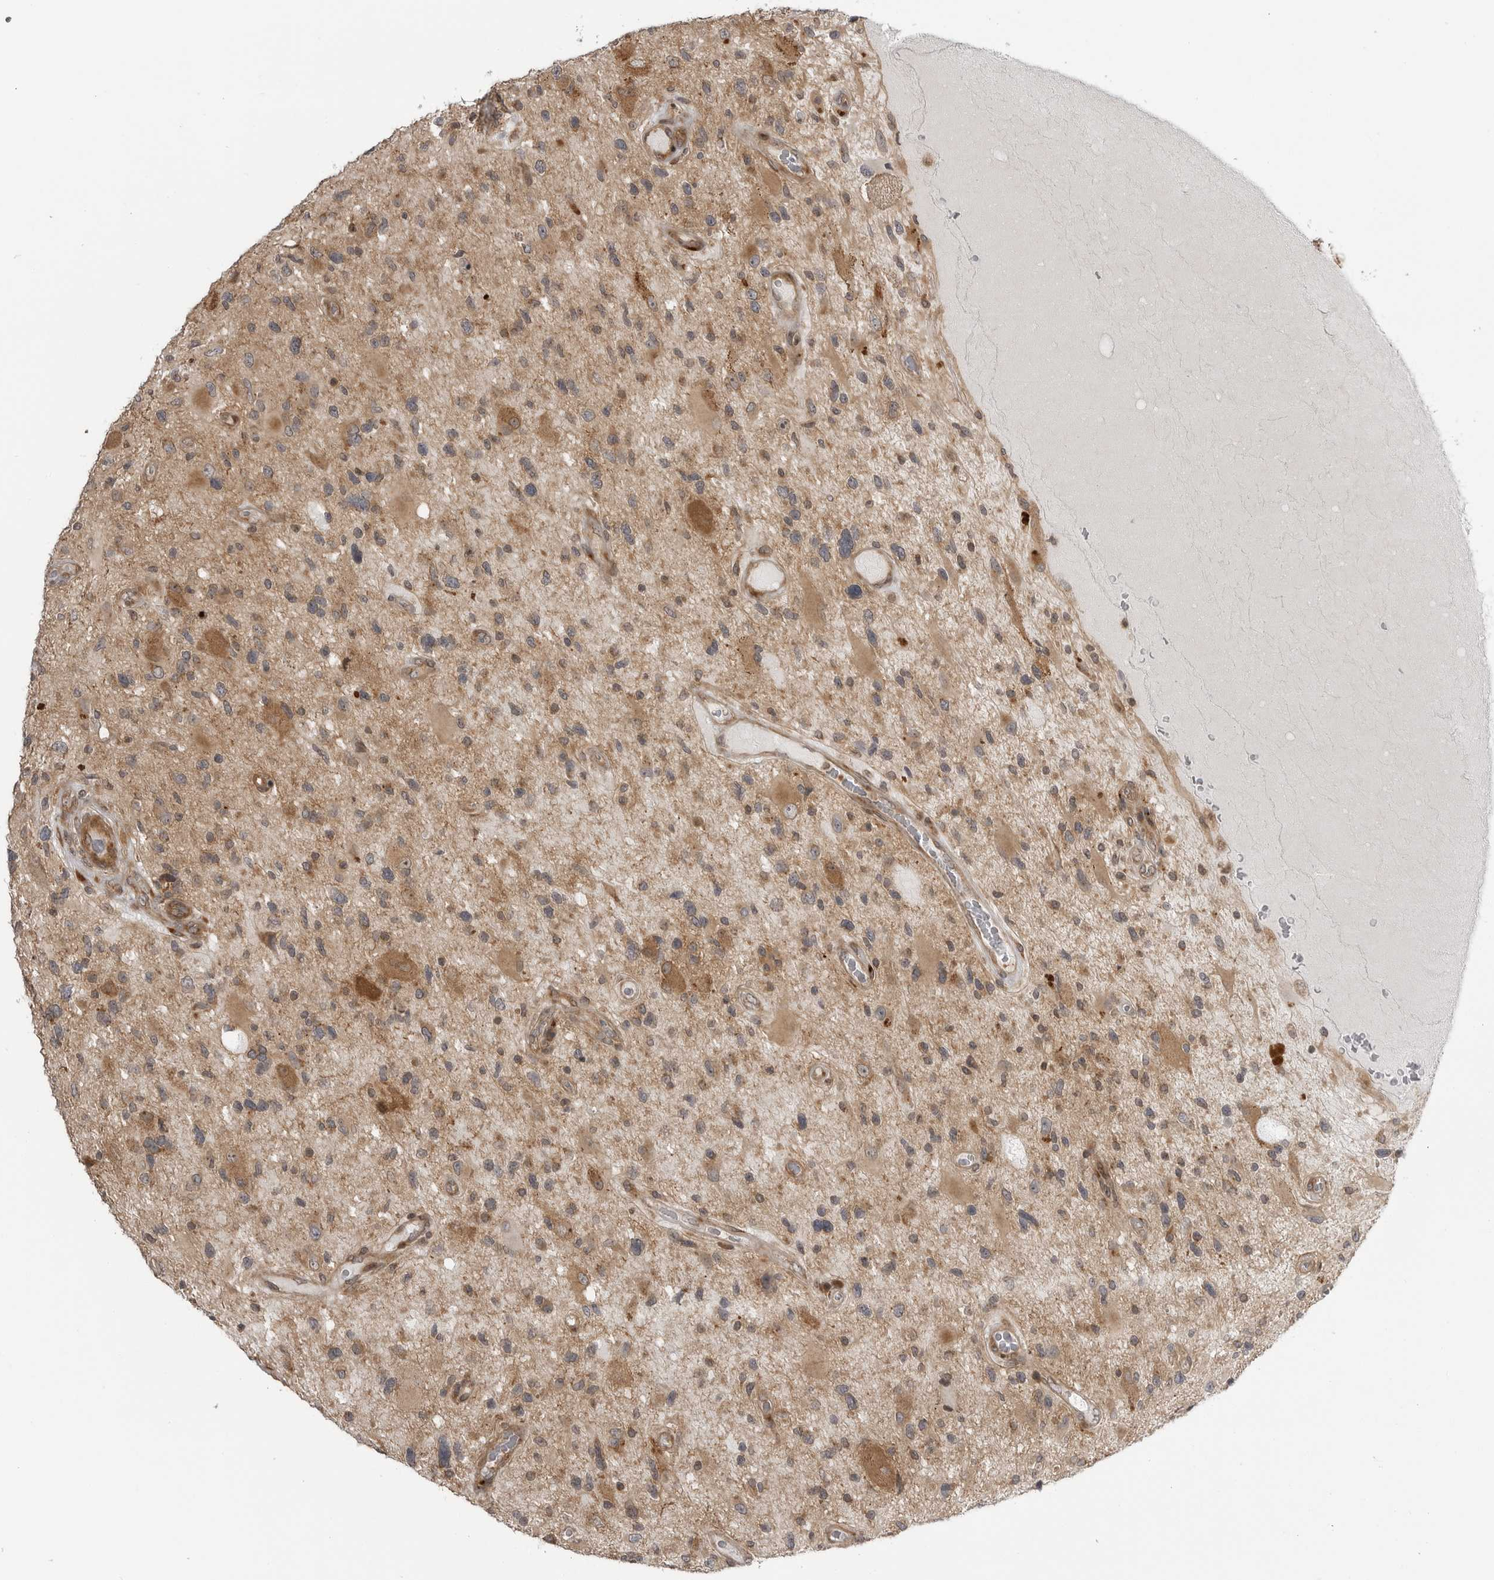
{"staining": {"intensity": "moderate", "quantity": "25%-75%", "location": "cytoplasmic/membranous"}, "tissue": "glioma", "cell_type": "Tumor cells", "image_type": "cancer", "snomed": [{"axis": "morphology", "description": "Glioma, malignant, High grade"}, {"axis": "topography", "description": "Brain"}], "caption": "Immunohistochemistry staining of malignant glioma (high-grade), which reveals medium levels of moderate cytoplasmic/membranous positivity in about 25%-75% of tumor cells indicating moderate cytoplasmic/membranous protein expression. The staining was performed using DAB (brown) for protein detection and nuclei were counterstained in hematoxylin (blue).", "gene": "LRRC45", "patient": {"sex": "male", "age": 33}}